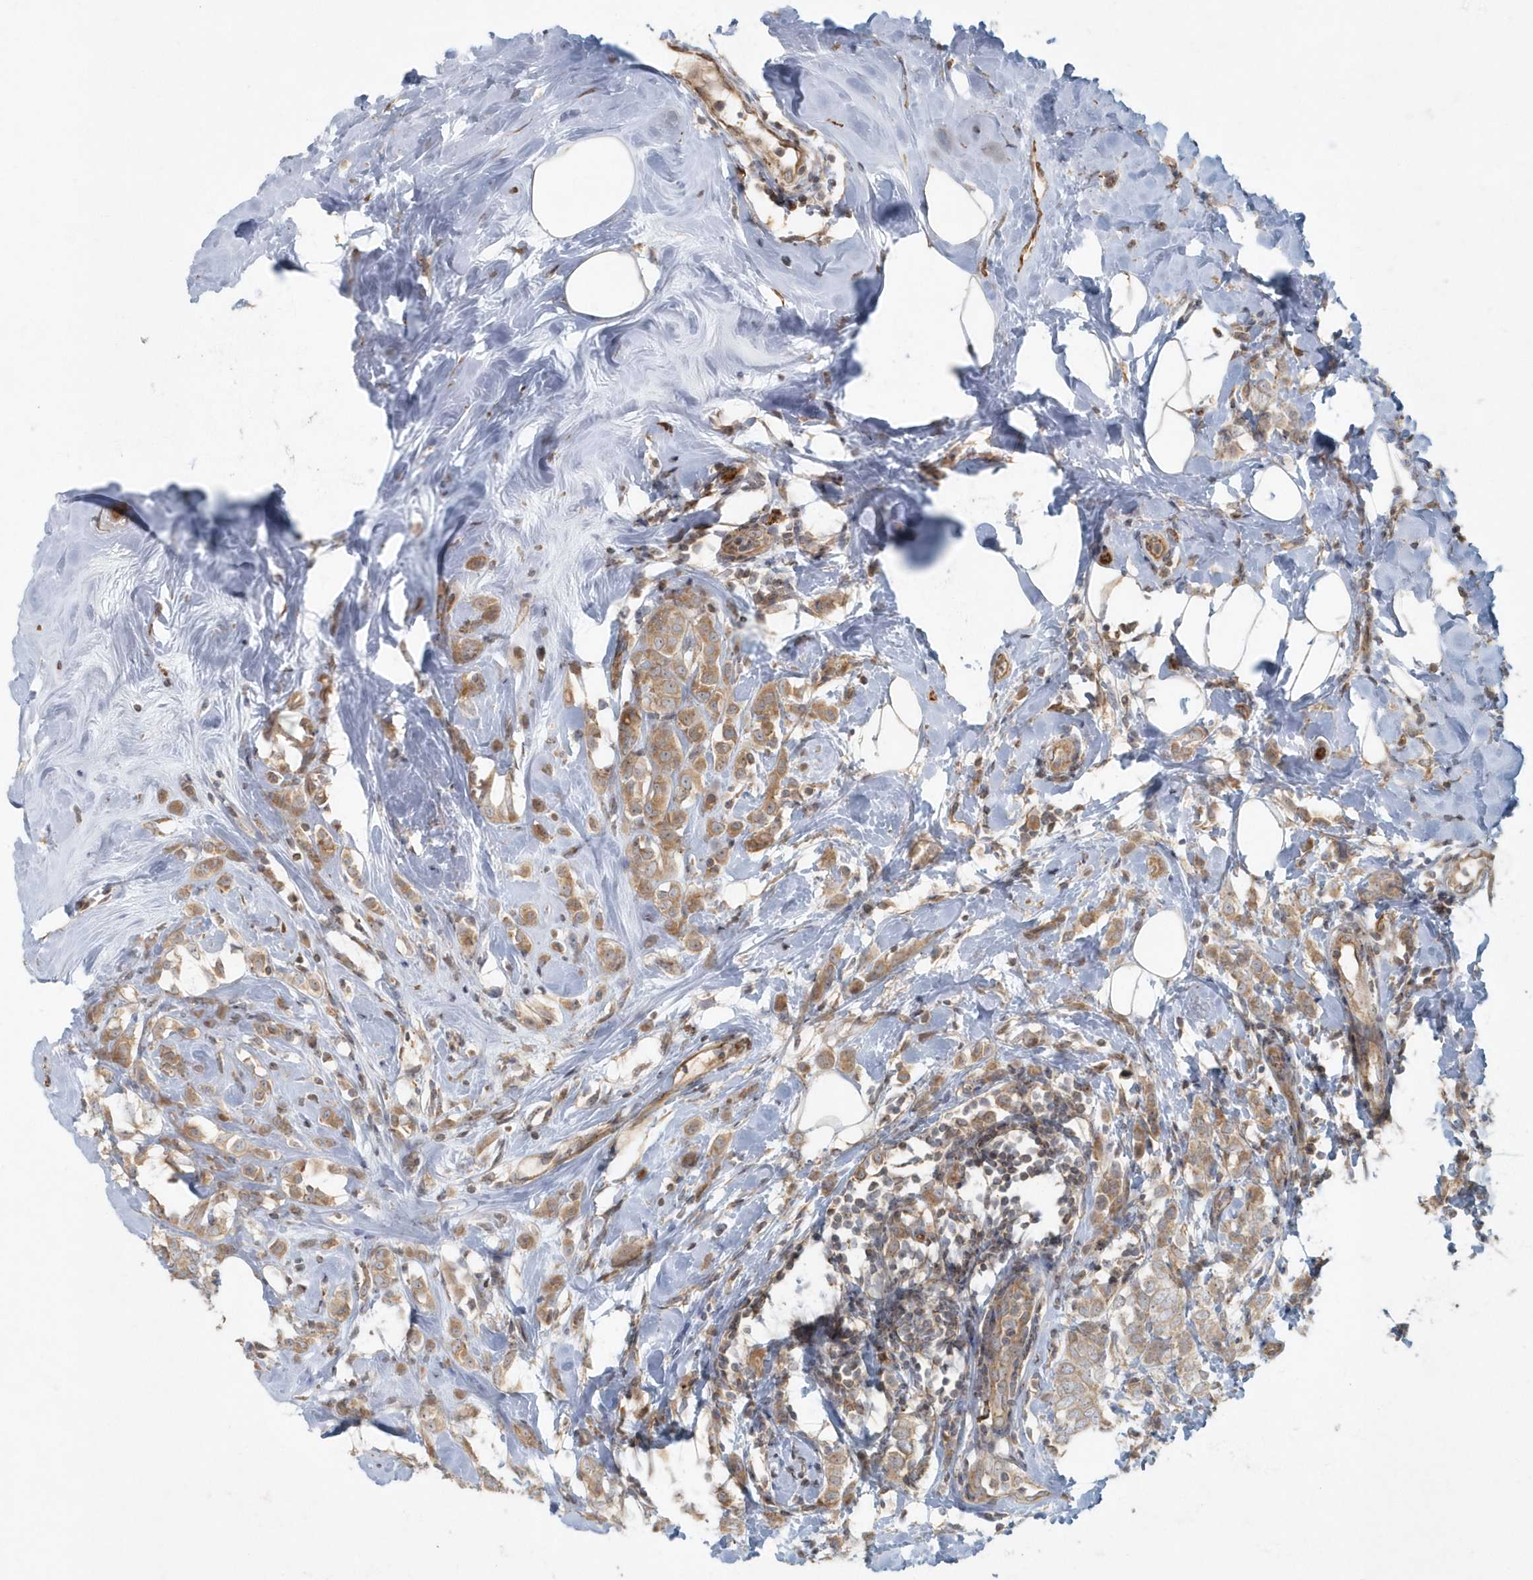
{"staining": {"intensity": "moderate", "quantity": ">75%", "location": "cytoplasmic/membranous"}, "tissue": "breast cancer", "cell_type": "Tumor cells", "image_type": "cancer", "snomed": [{"axis": "morphology", "description": "Lobular carcinoma"}, {"axis": "topography", "description": "Breast"}], "caption": "Breast lobular carcinoma was stained to show a protein in brown. There is medium levels of moderate cytoplasmic/membranous staining in approximately >75% of tumor cells.", "gene": "ARHGEF38", "patient": {"sex": "female", "age": 47}}